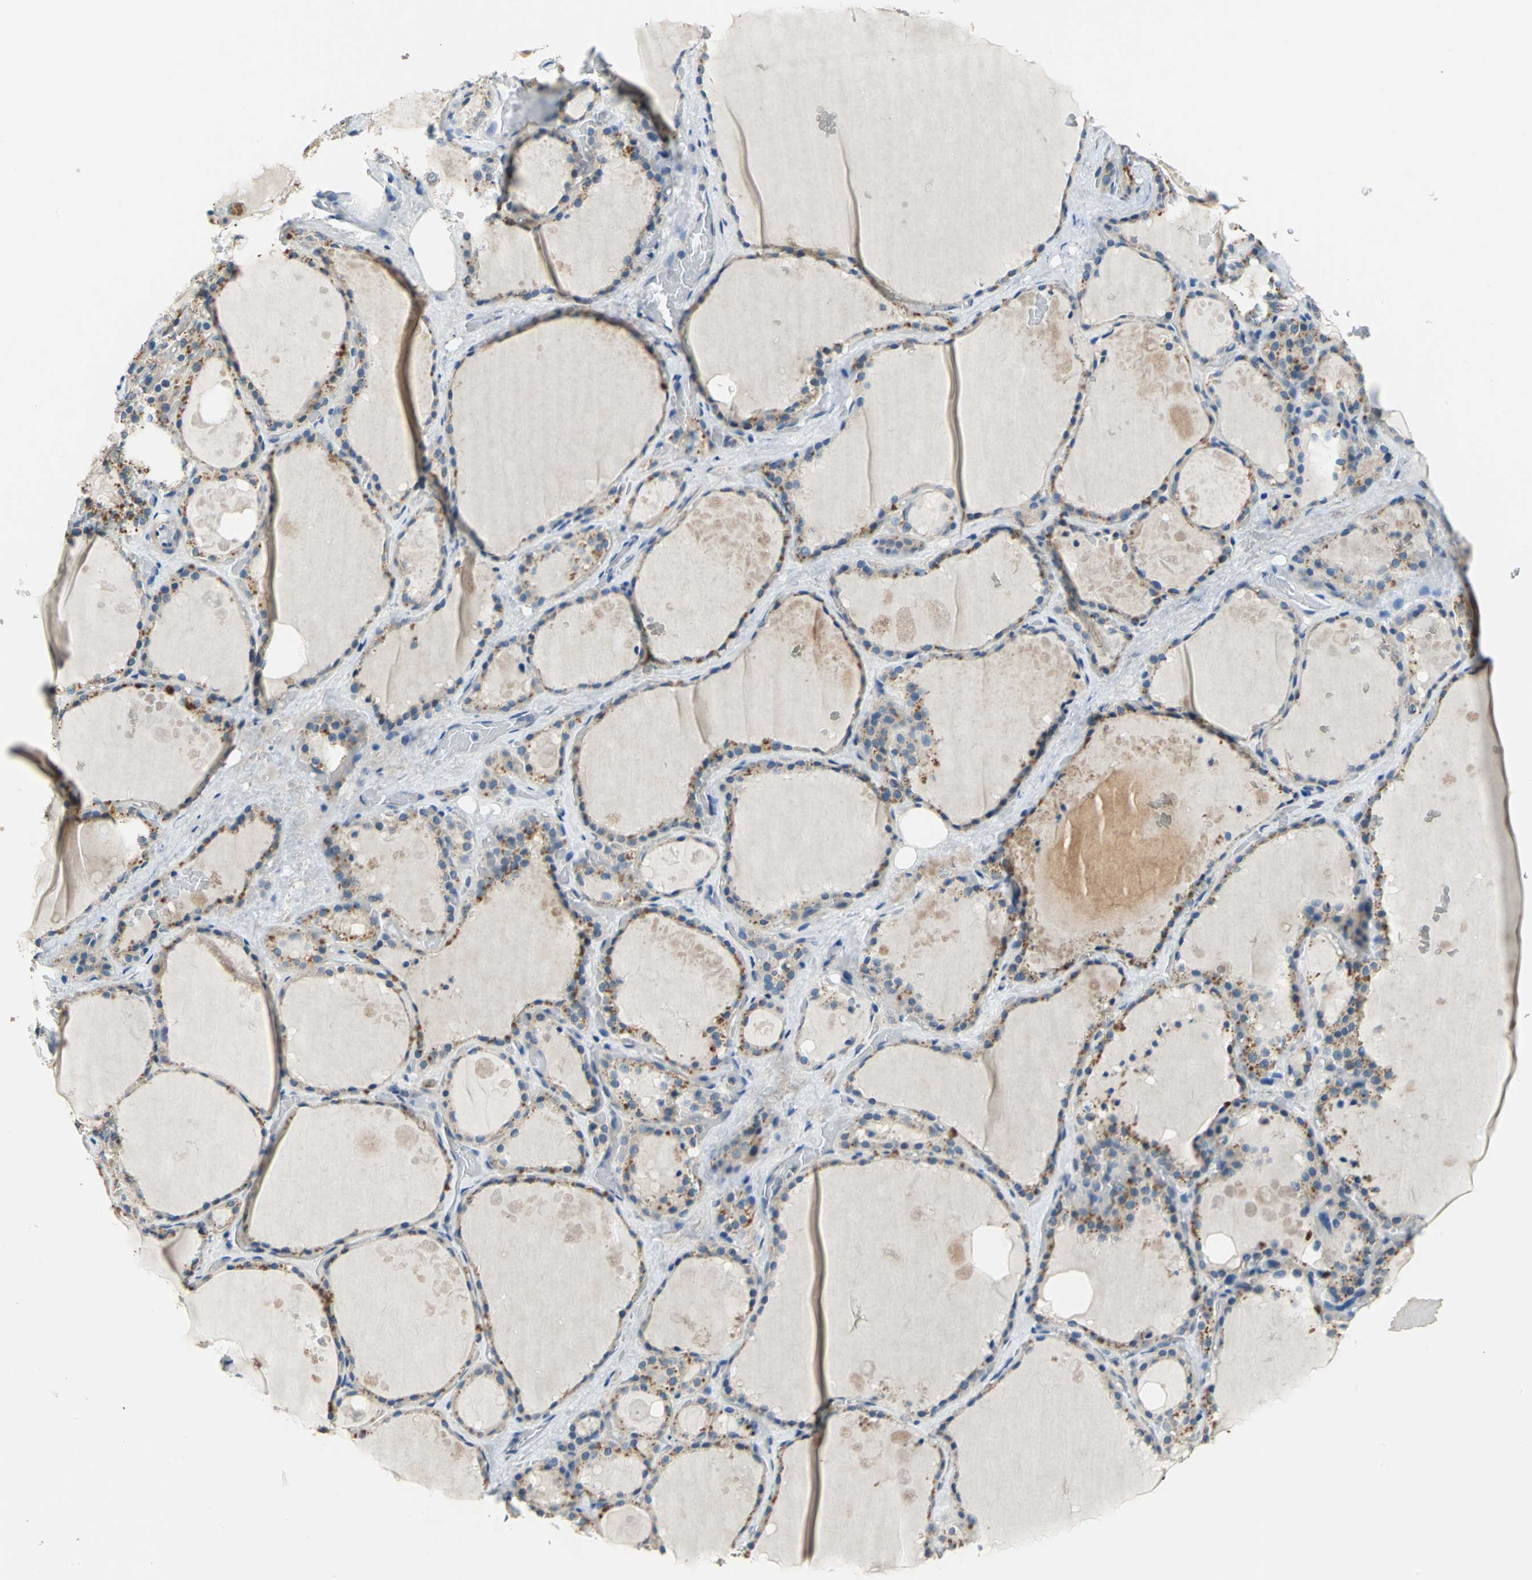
{"staining": {"intensity": "moderate", "quantity": ">75%", "location": "cytoplasmic/membranous"}, "tissue": "thyroid gland", "cell_type": "Glandular cells", "image_type": "normal", "snomed": [{"axis": "morphology", "description": "Normal tissue, NOS"}, {"axis": "topography", "description": "Thyroid gland"}], "caption": "A brown stain highlights moderate cytoplasmic/membranous staining of a protein in glandular cells of benign human thyroid gland.", "gene": "DDX3X", "patient": {"sex": "male", "age": 61}}